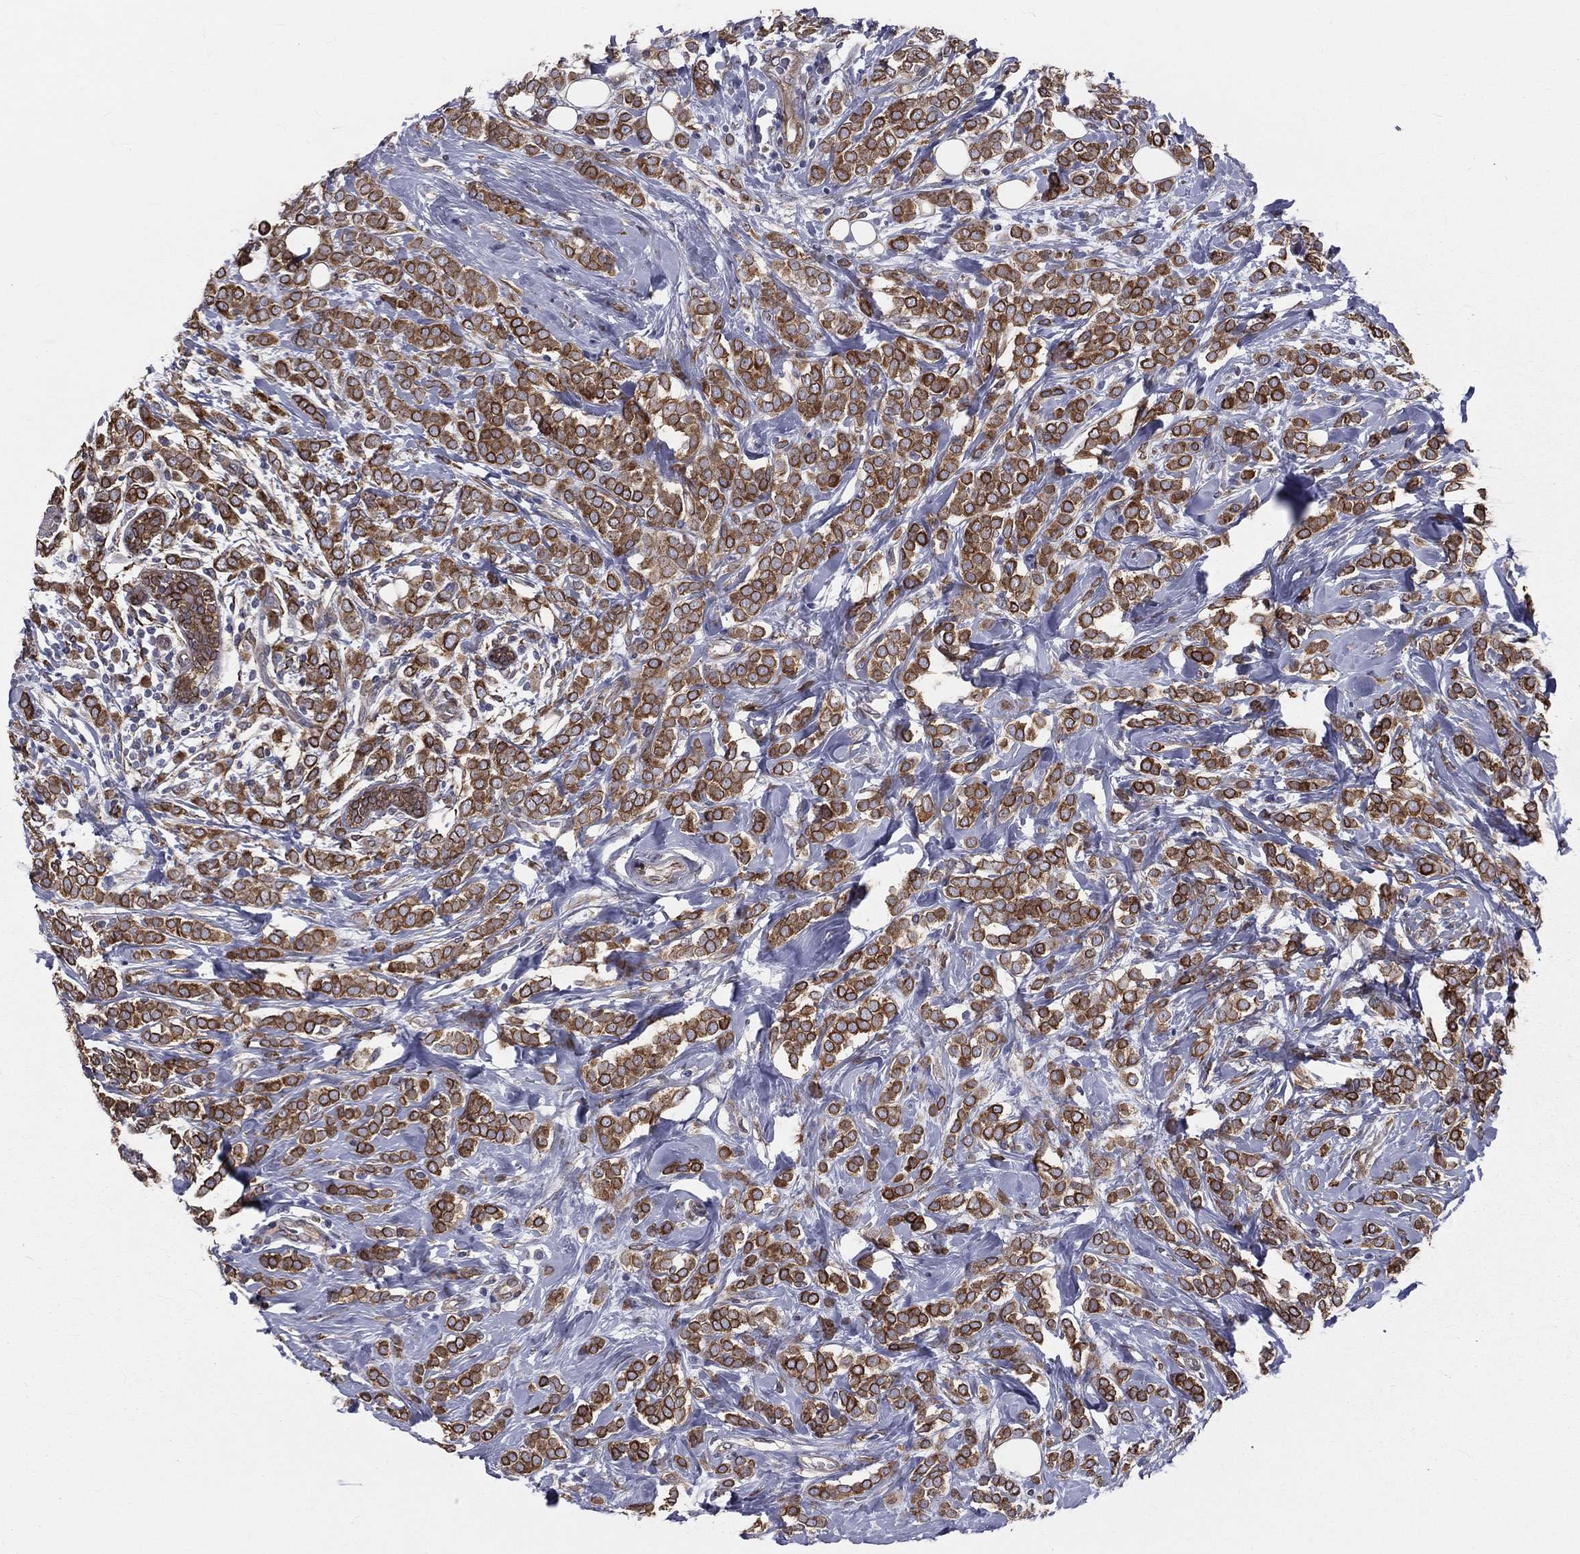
{"staining": {"intensity": "strong", "quantity": ">75%", "location": "cytoplasmic/membranous"}, "tissue": "breast cancer", "cell_type": "Tumor cells", "image_type": "cancer", "snomed": [{"axis": "morphology", "description": "Lobular carcinoma"}, {"axis": "topography", "description": "Breast"}], "caption": "Immunohistochemistry micrograph of human lobular carcinoma (breast) stained for a protein (brown), which demonstrates high levels of strong cytoplasmic/membranous positivity in approximately >75% of tumor cells.", "gene": "PGRMC1", "patient": {"sex": "female", "age": 49}}